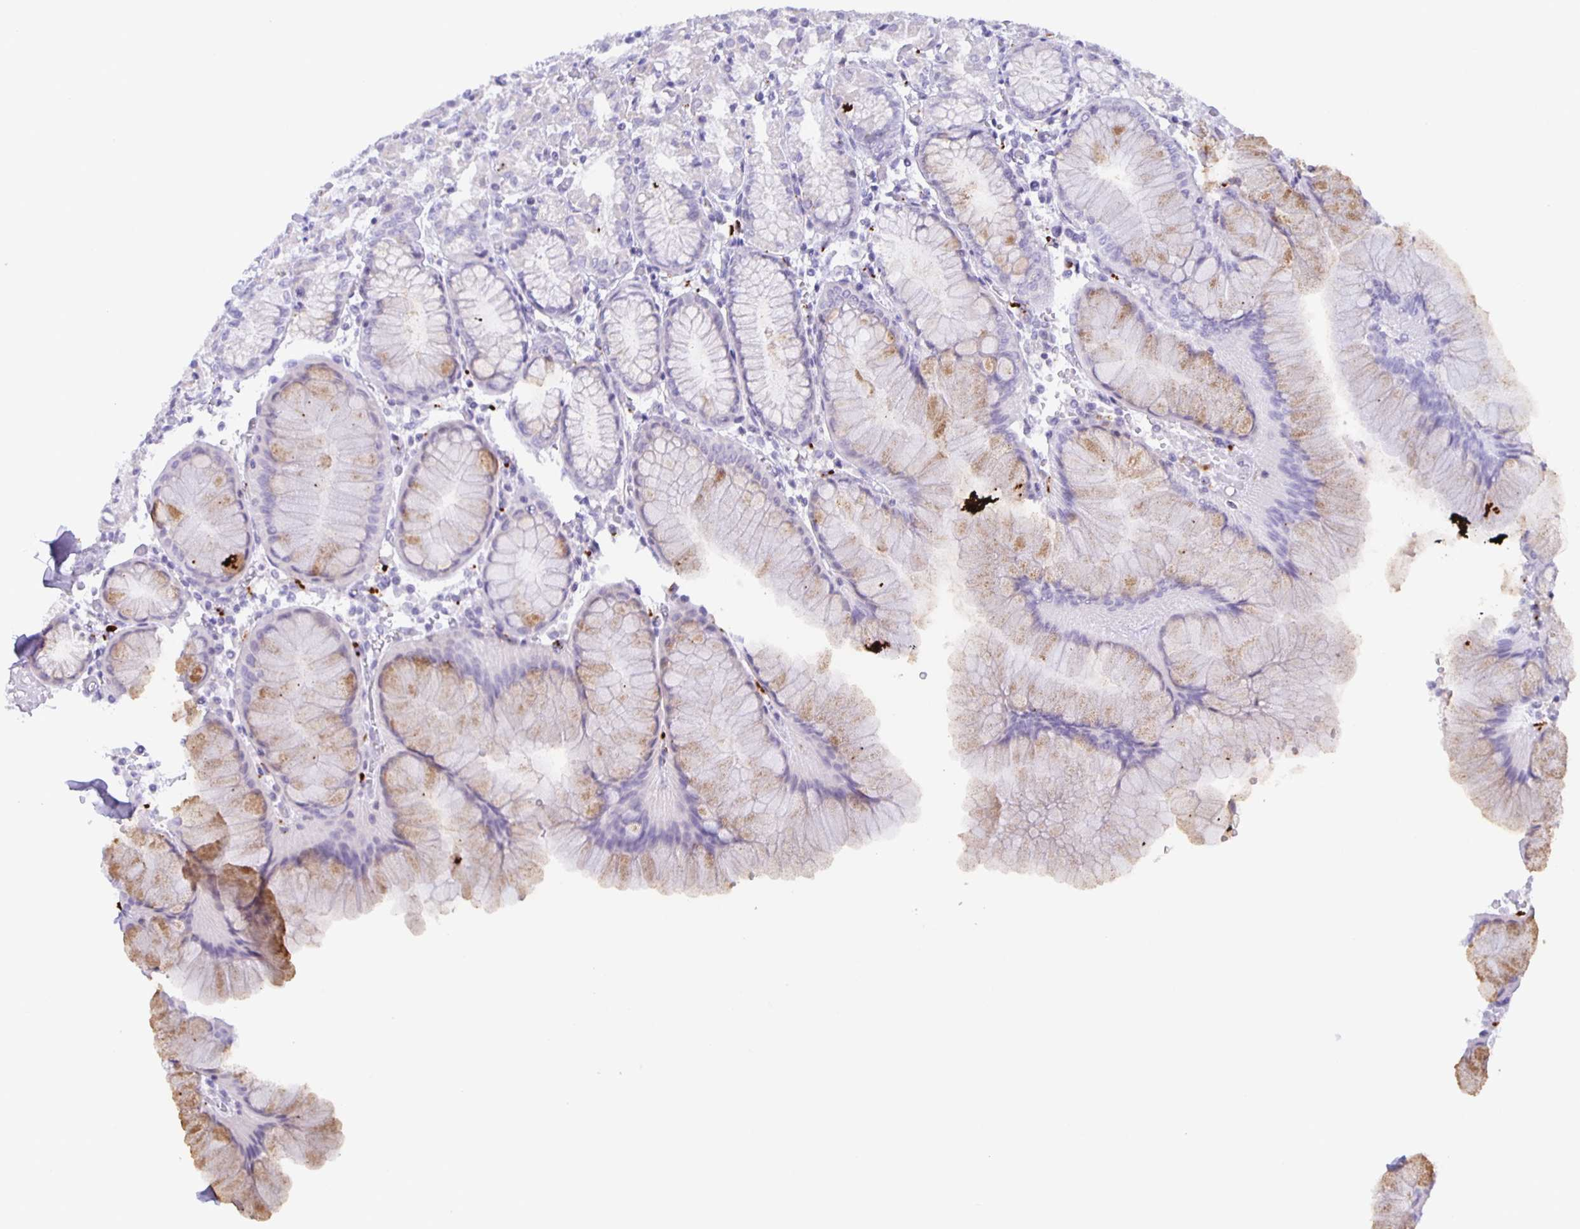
{"staining": {"intensity": "weak", "quantity": "<25%", "location": "cytoplasmic/membranous"}, "tissue": "stomach", "cell_type": "Glandular cells", "image_type": "normal", "snomed": [{"axis": "morphology", "description": "Normal tissue, NOS"}, {"axis": "topography", "description": "Stomach"}], "caption": "A high-resolution histopathology image shows immunohistochemistry staining of benign stomach, which demonstrates no significant expression in glandular cells.", "gene": "LIPA", "patient": {"sex": "female", "age": 57}}